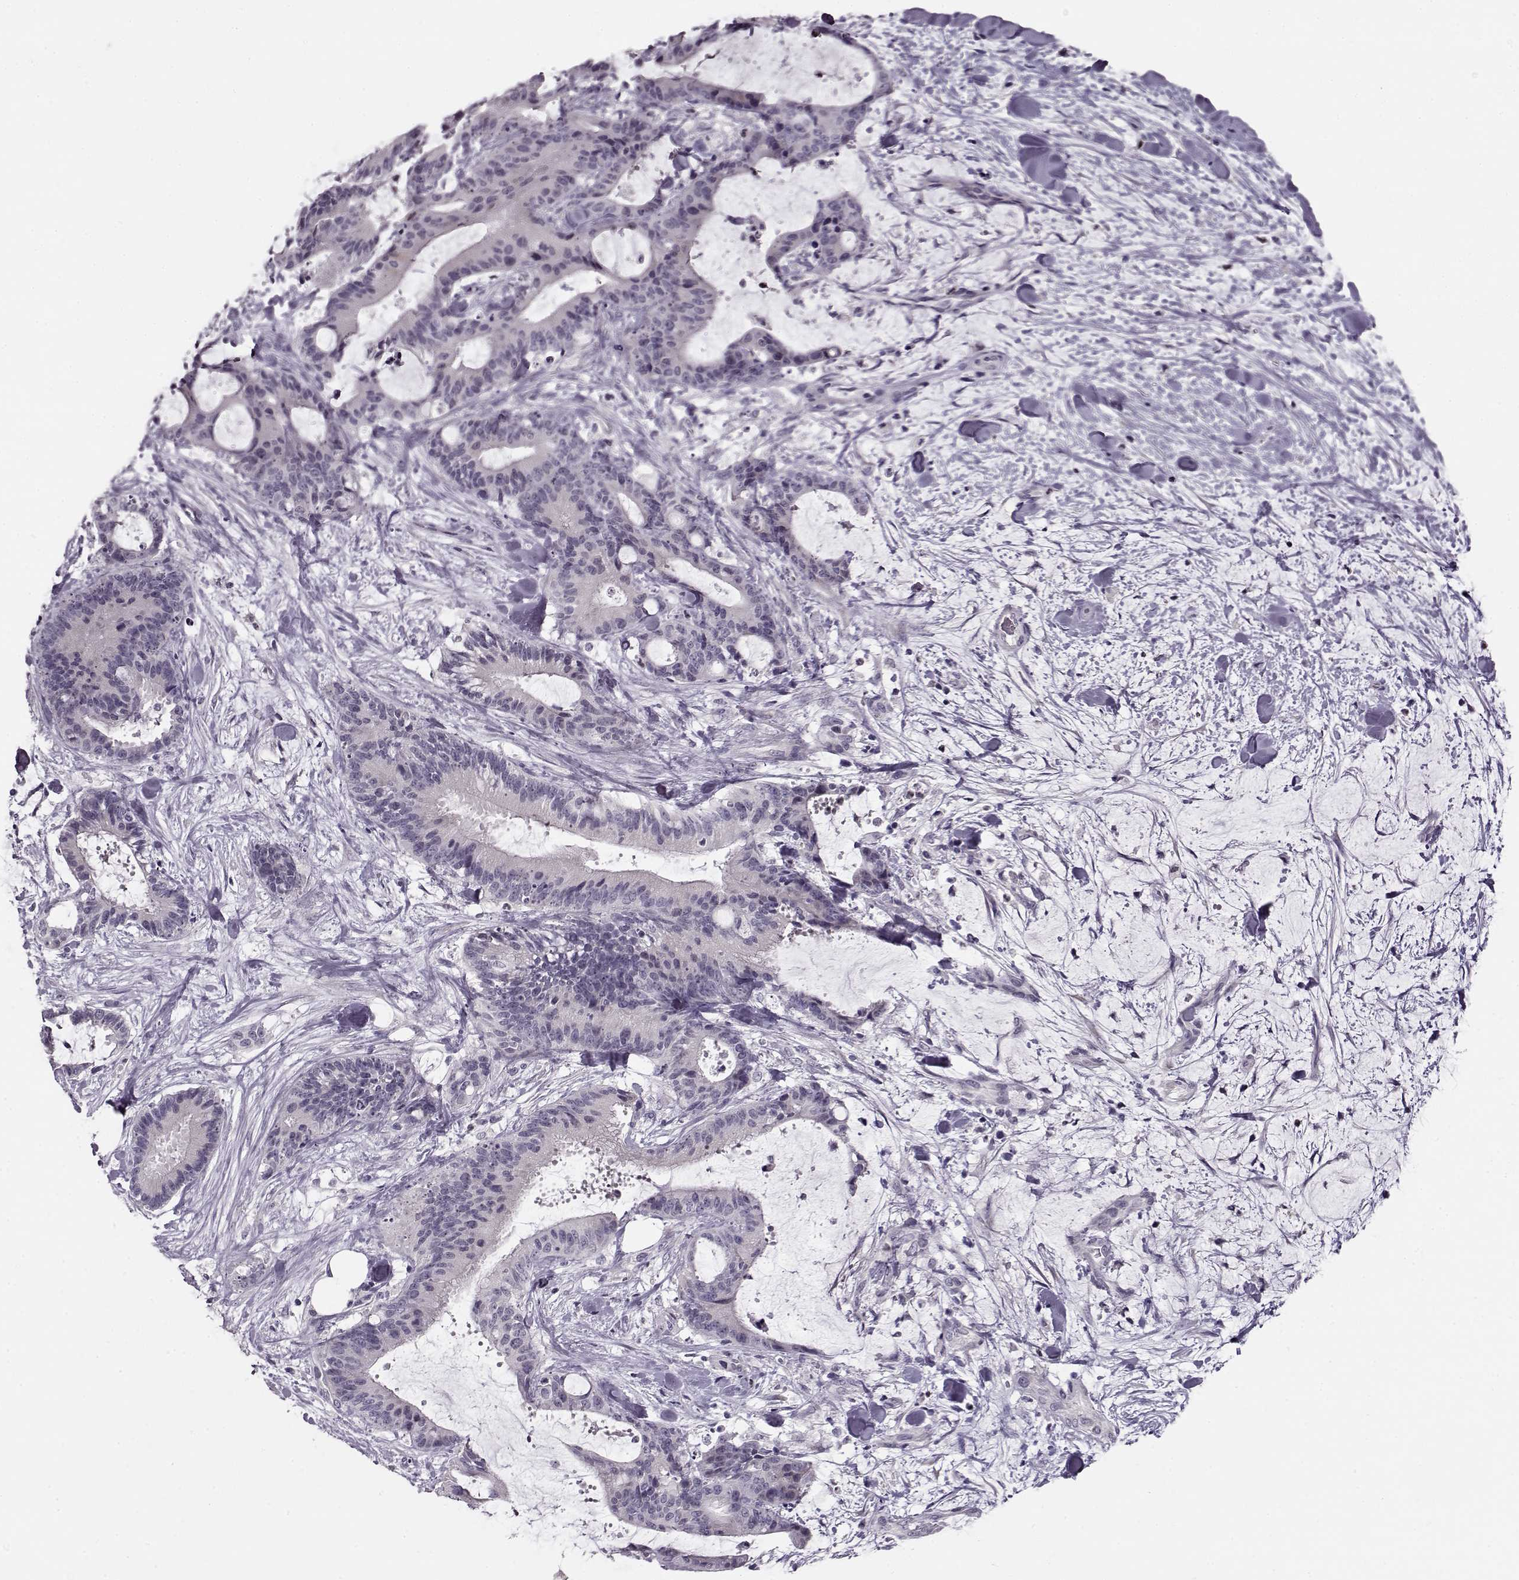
{"staining": {"intensity": "negative", "quantity": "none", "location": "none"}, "tissue": "liver cancer", "cell_type": "Tumor cells", "image_type": "cancer", "snomed": [{"axis": "morphology", "description": "Cholangiocarcinoma"}, {"axis": "topography", "description": "Liver"}], "caption": "Tumor cells are negative for protein expression in human liver cancer.", "gene": "RP1L1", "patient": {"sex": "female", "age": 73}}